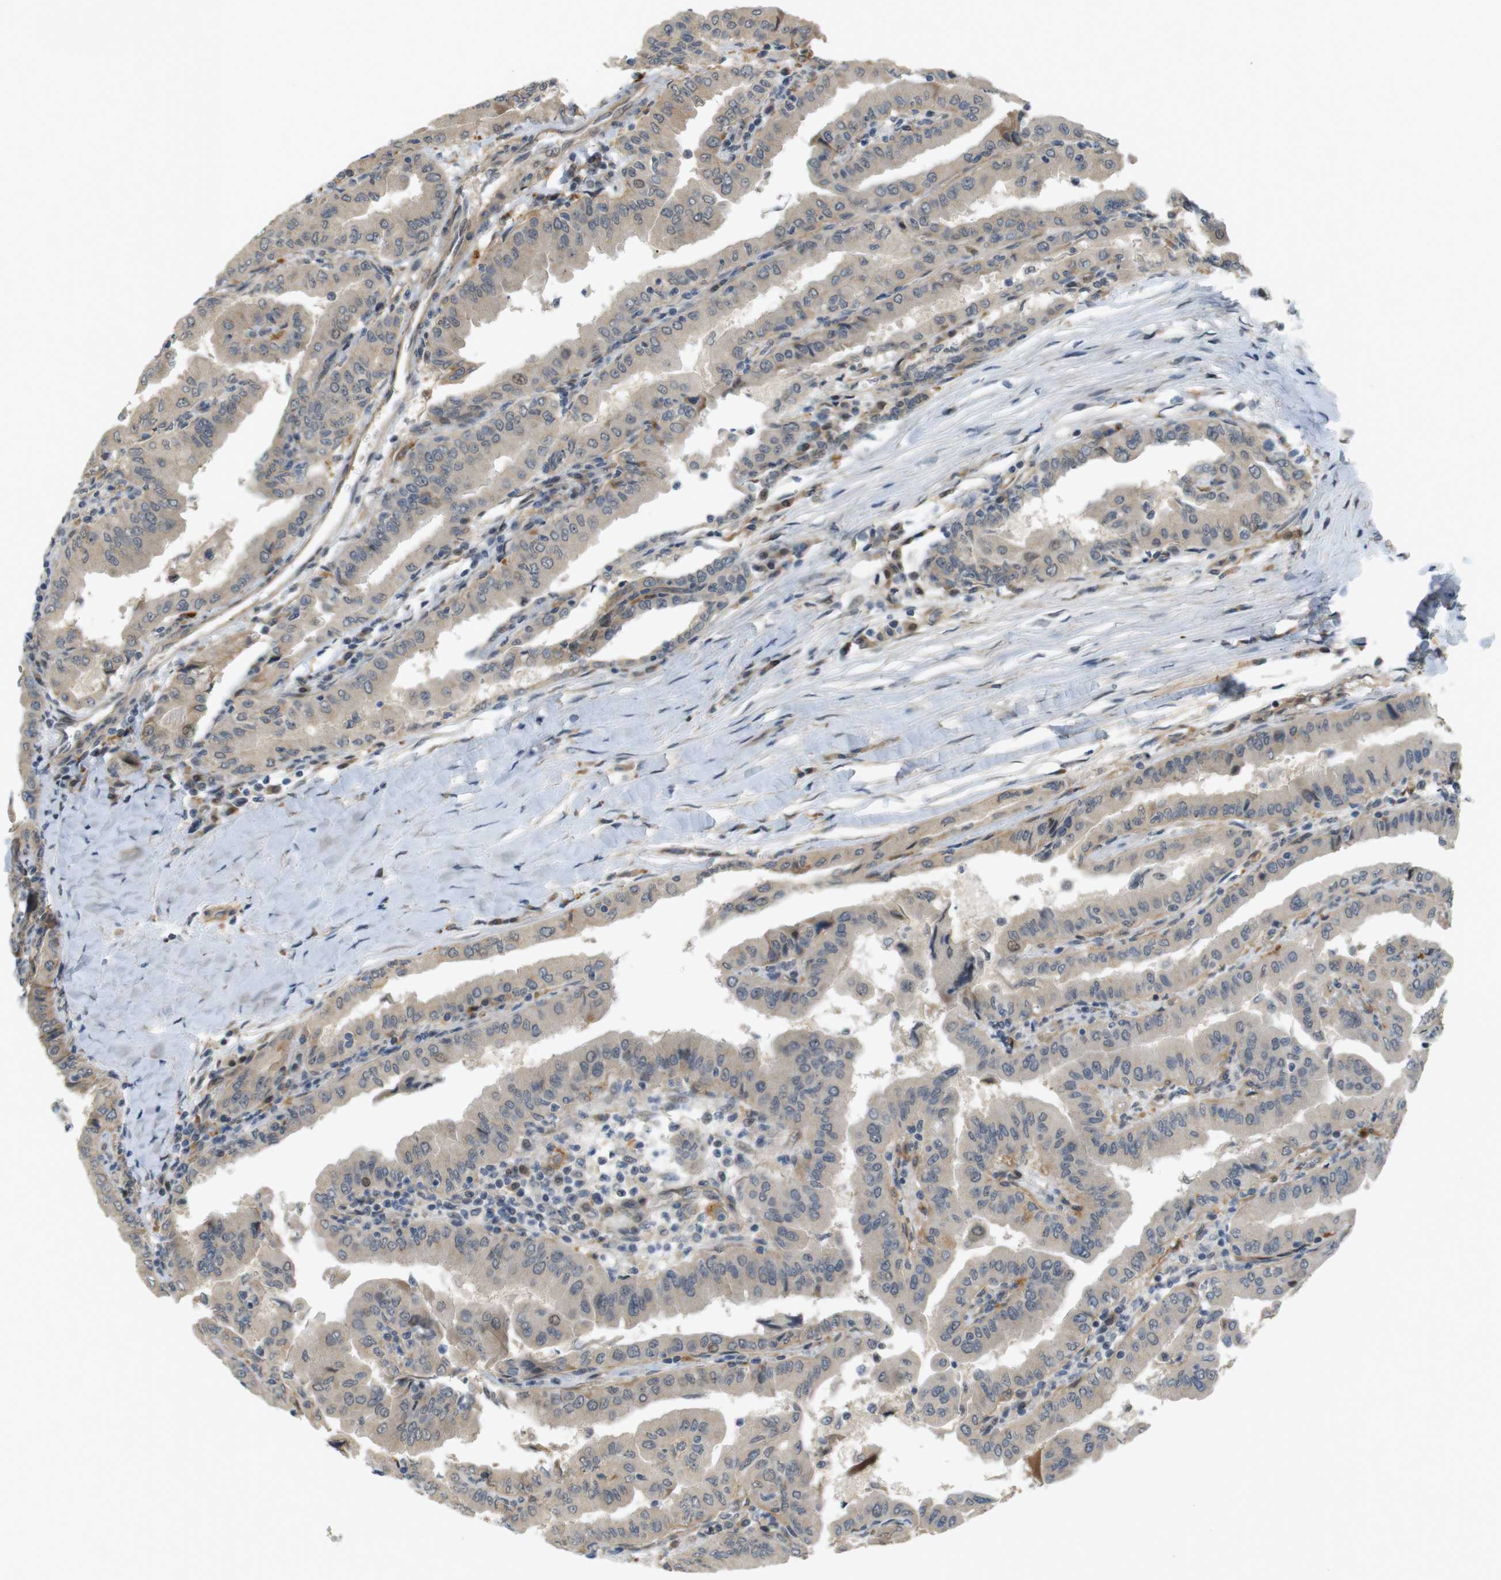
{"staining": {"intensity": "weak", "quantity": "25%-75%", "location": "cytoplasmic/membranous"}, "tissue": "thyroid cancer", "cell_type": "Tumor cells", "image_type": "cancer", "snomed": [{"axis": "morphology", "description": "Papillary adenocarcinoma, NOS"}, {"axis": "topography", "description": "Thyroid gland"}], "caption": "Immunohistochemical staining of thyroid papillary adenocarcinoma reveals low levels of weak cytoplasmic/membranous protein expression in approximately 25%-75% of tumor cells.", "gene": "TSPAN9", "patient": {"sex": "male", "age": 33}}